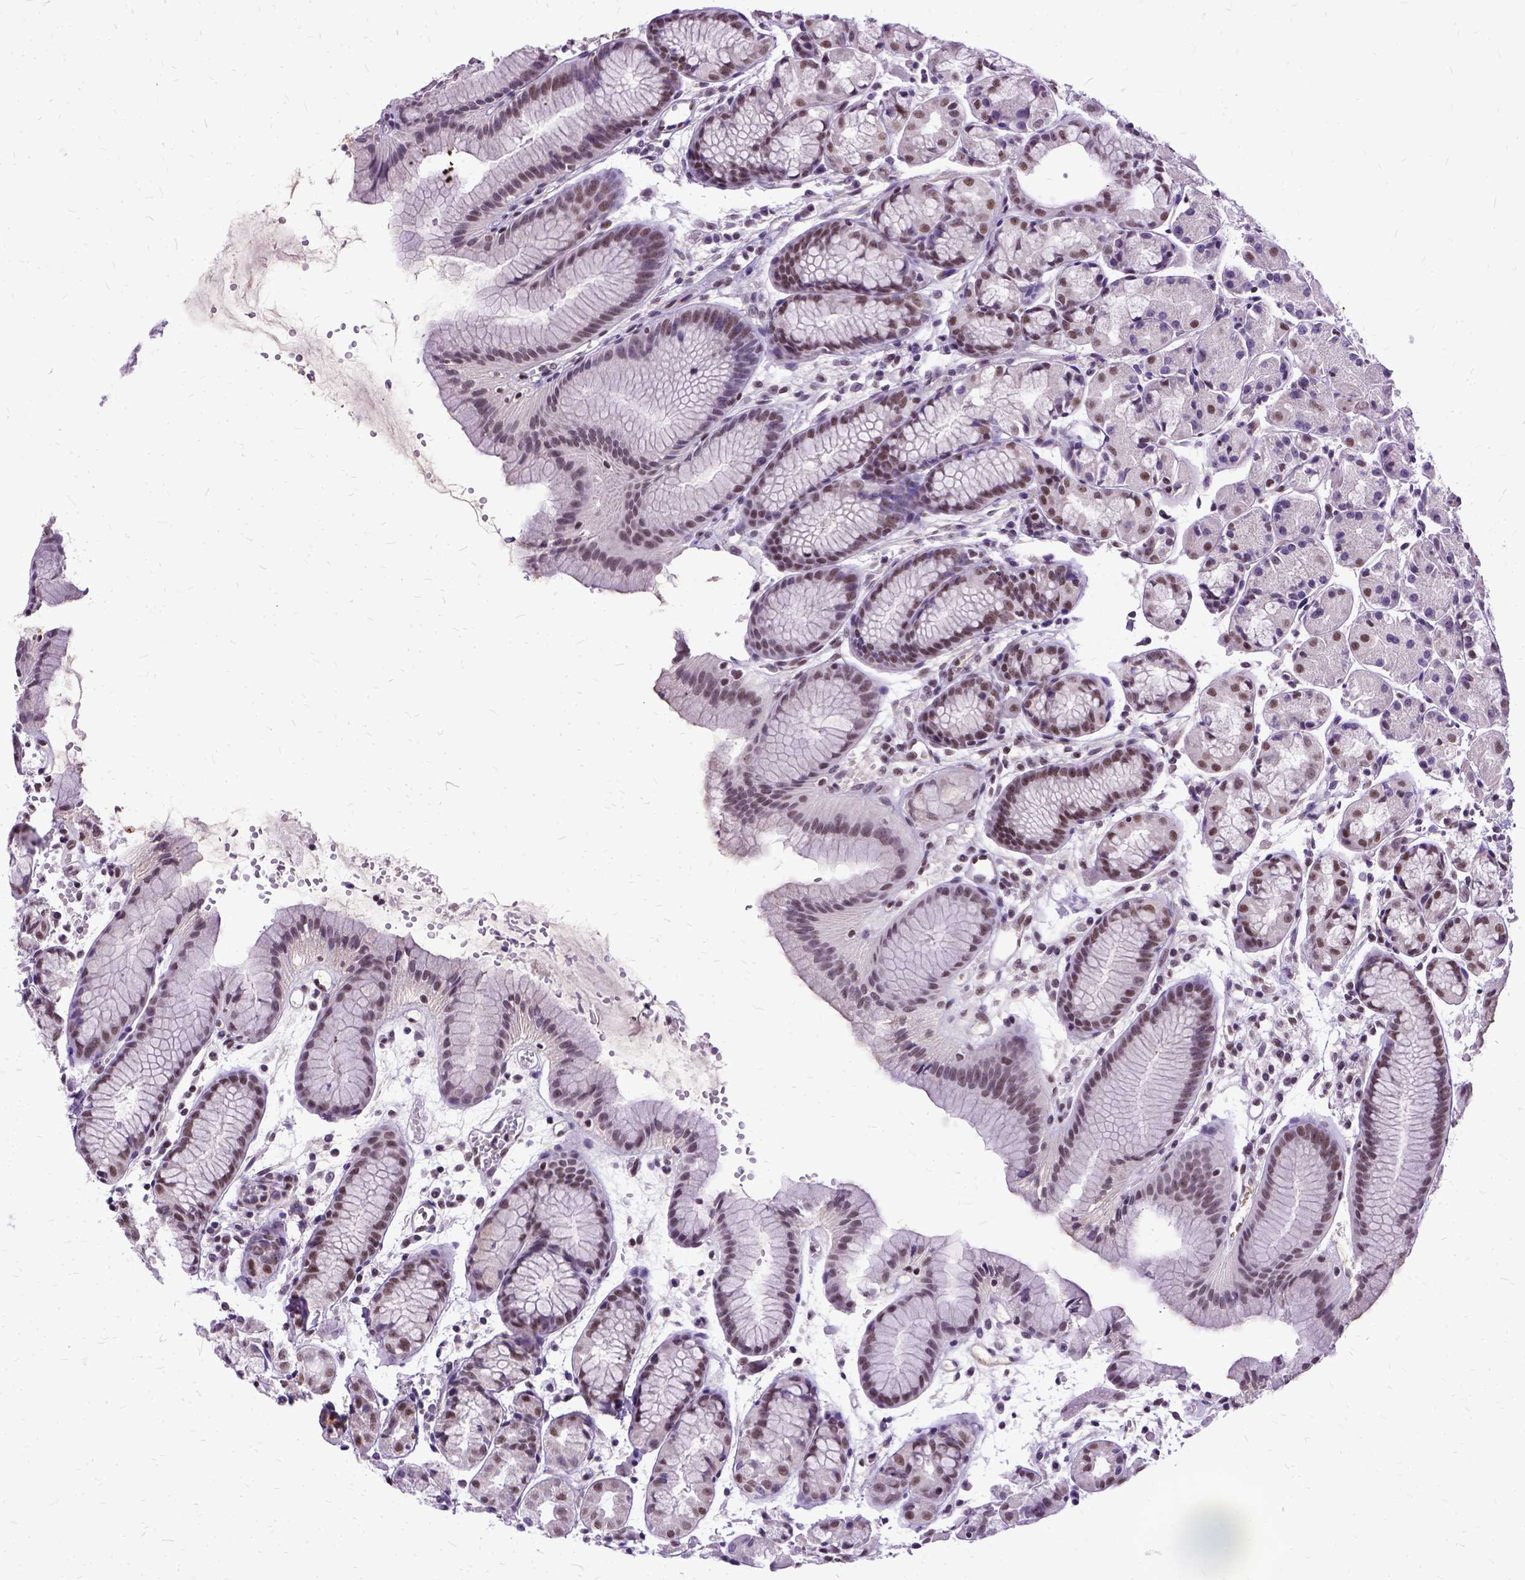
{"staining": {"intensity": "moderate", "quantity": "25%-75%", "location": "nuclear"}, "tissue": "stomach", "cell_type": "Glandular cells", "image_type": "normal", "snomed": [{"axis": "morphology", "description": "Normal tissue, NOS"}, {"axis": "topography", "description": "Stomach, upper"}], "caption": "Unremarkable stomach displays moderate nuclear staining in approximately 25%-75% of glandular cells, visualized by immunohistochemistry. The staining was performed using DAB (3,3'-diaminobenzidine) to visualize the protein expression in brown, while the nuclei were stained in blue with hematoxylin (Magnification: 20x).", "gene": "SETD1A", "patient": {"sex": "male", "age": 47}}